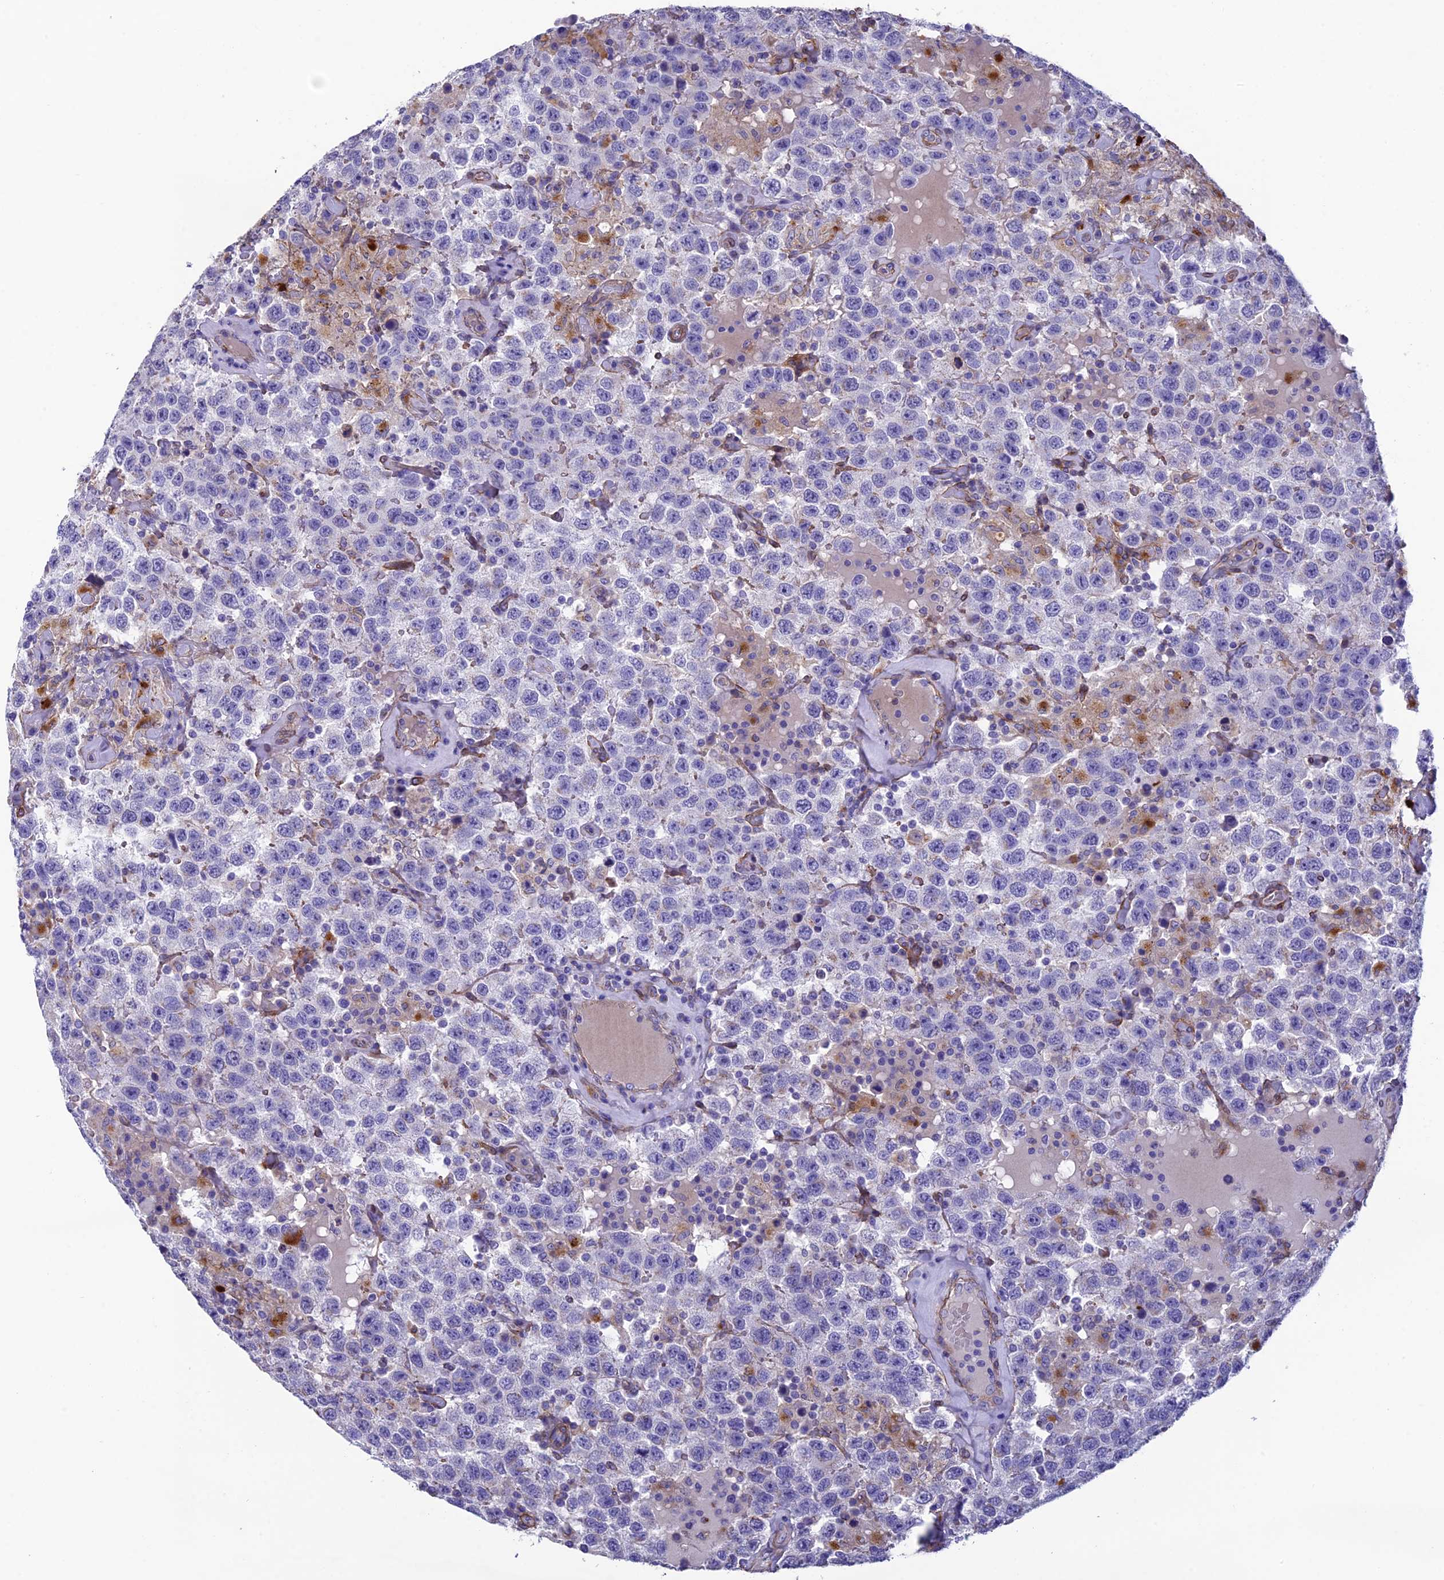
{"staining": {"intensity": "negative", "quantity": "none", "location": "none"}, "tissue": "testis cancer", "cell_type": "Tumor cells", "image_type": "cancer", "snomed": [{"axis": "morphology", "description": "Seminoma, NOS"}, {"axis": "topography", "description": "Testis"}], "caption": "This is a histopathology image of immunohistochemistry staining of testis cancer, which shows no positivity in tumor cells. The staining is performed using DAB (3,3'-diaminobenzidine) brown chromogen with nuclei counter-stained in using hematoxylin.", "gene": "TNS1", "patient": {"sex": "male", "age": 41}}